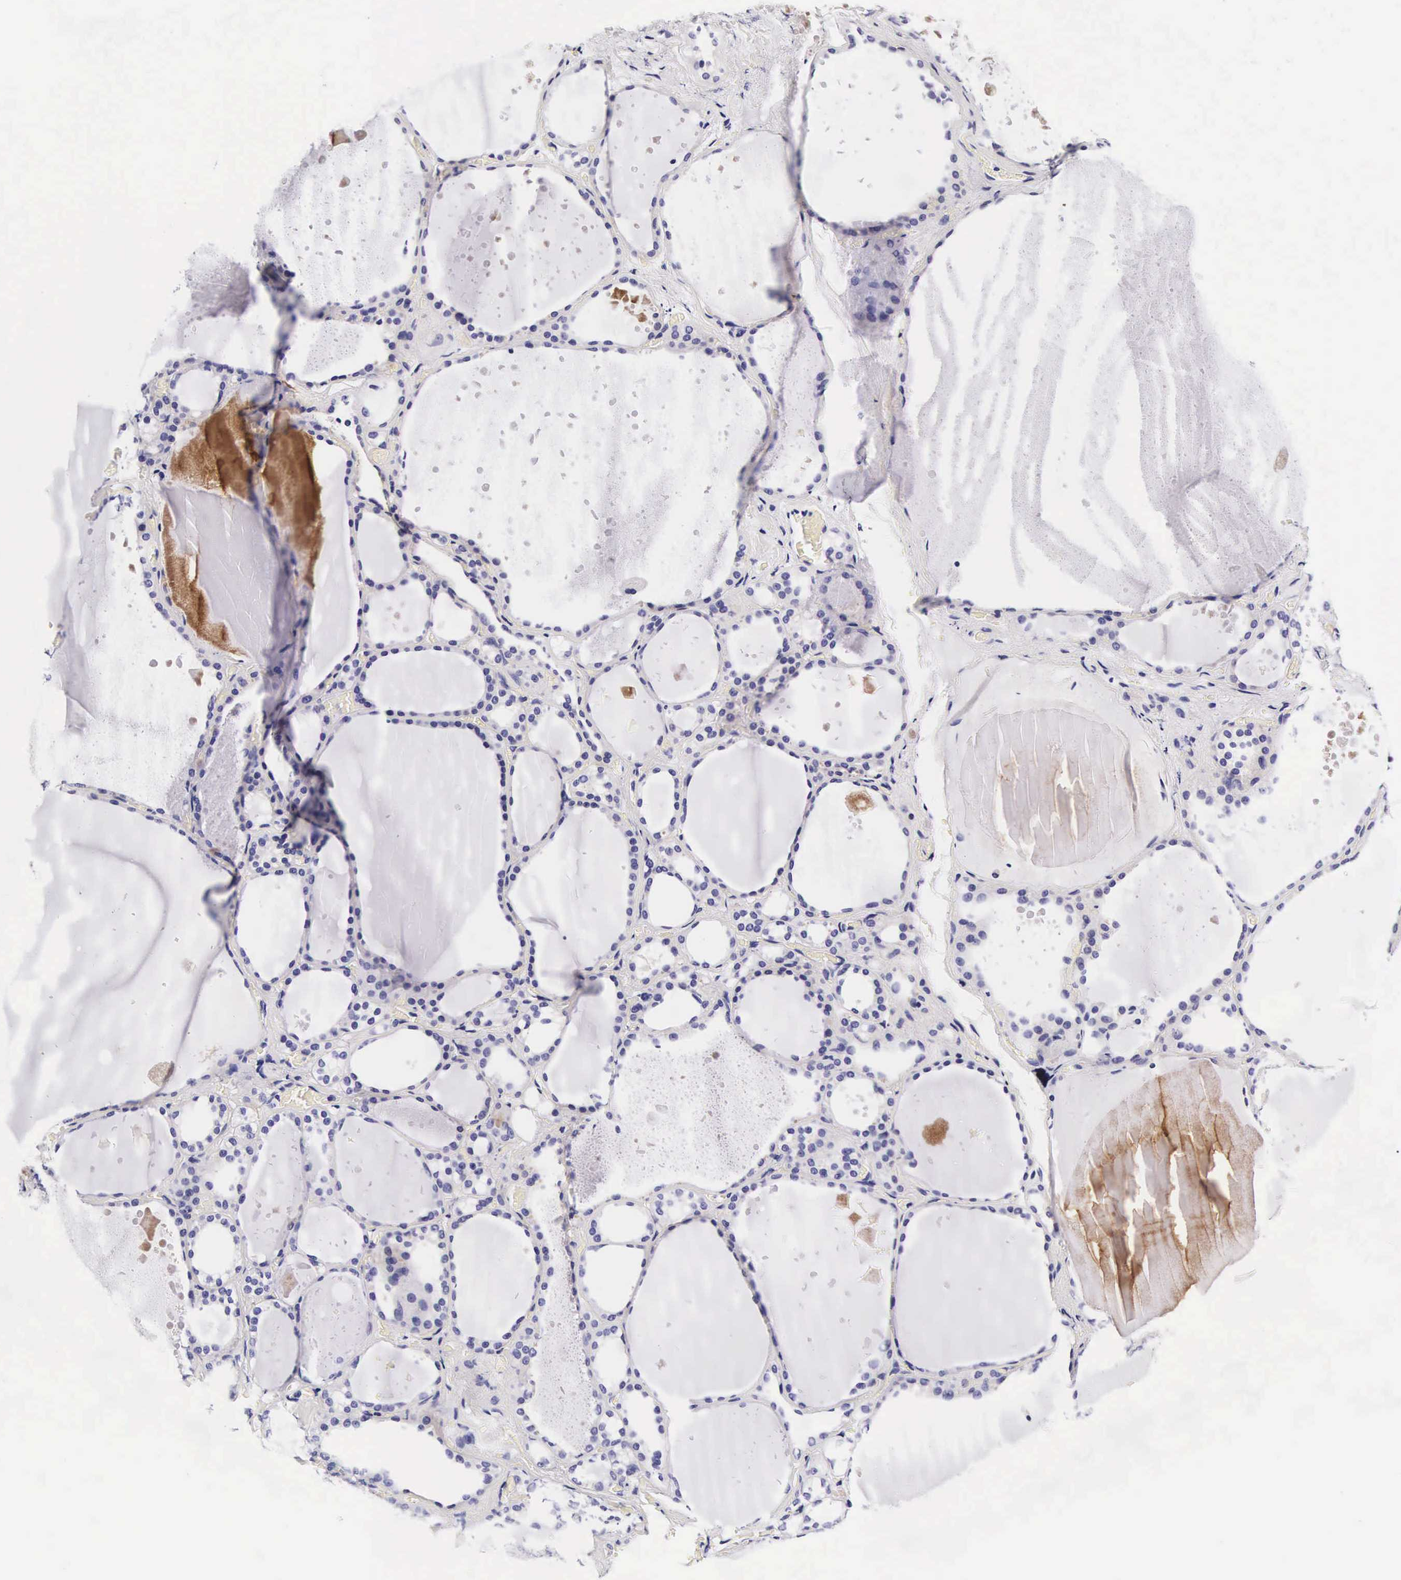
{"staining": {"intensity": "negative", "quantity": "none", "location": "none"}, "tissue": "thyroid gland", "cell_type": "Glandular cells", "image_type": "normal", "snomed": [{"axis": "morphology", "description": "Normal tissue, NOS"}, {"axis": "topography", "description": "Thyroid gland"}], "caption": "Immunohistochemical staining of benign thyroid gland demonstrates no significant expression in glandular cells.", "gene": "UPRT", "patient": {"sex": "male", "age": 76}}